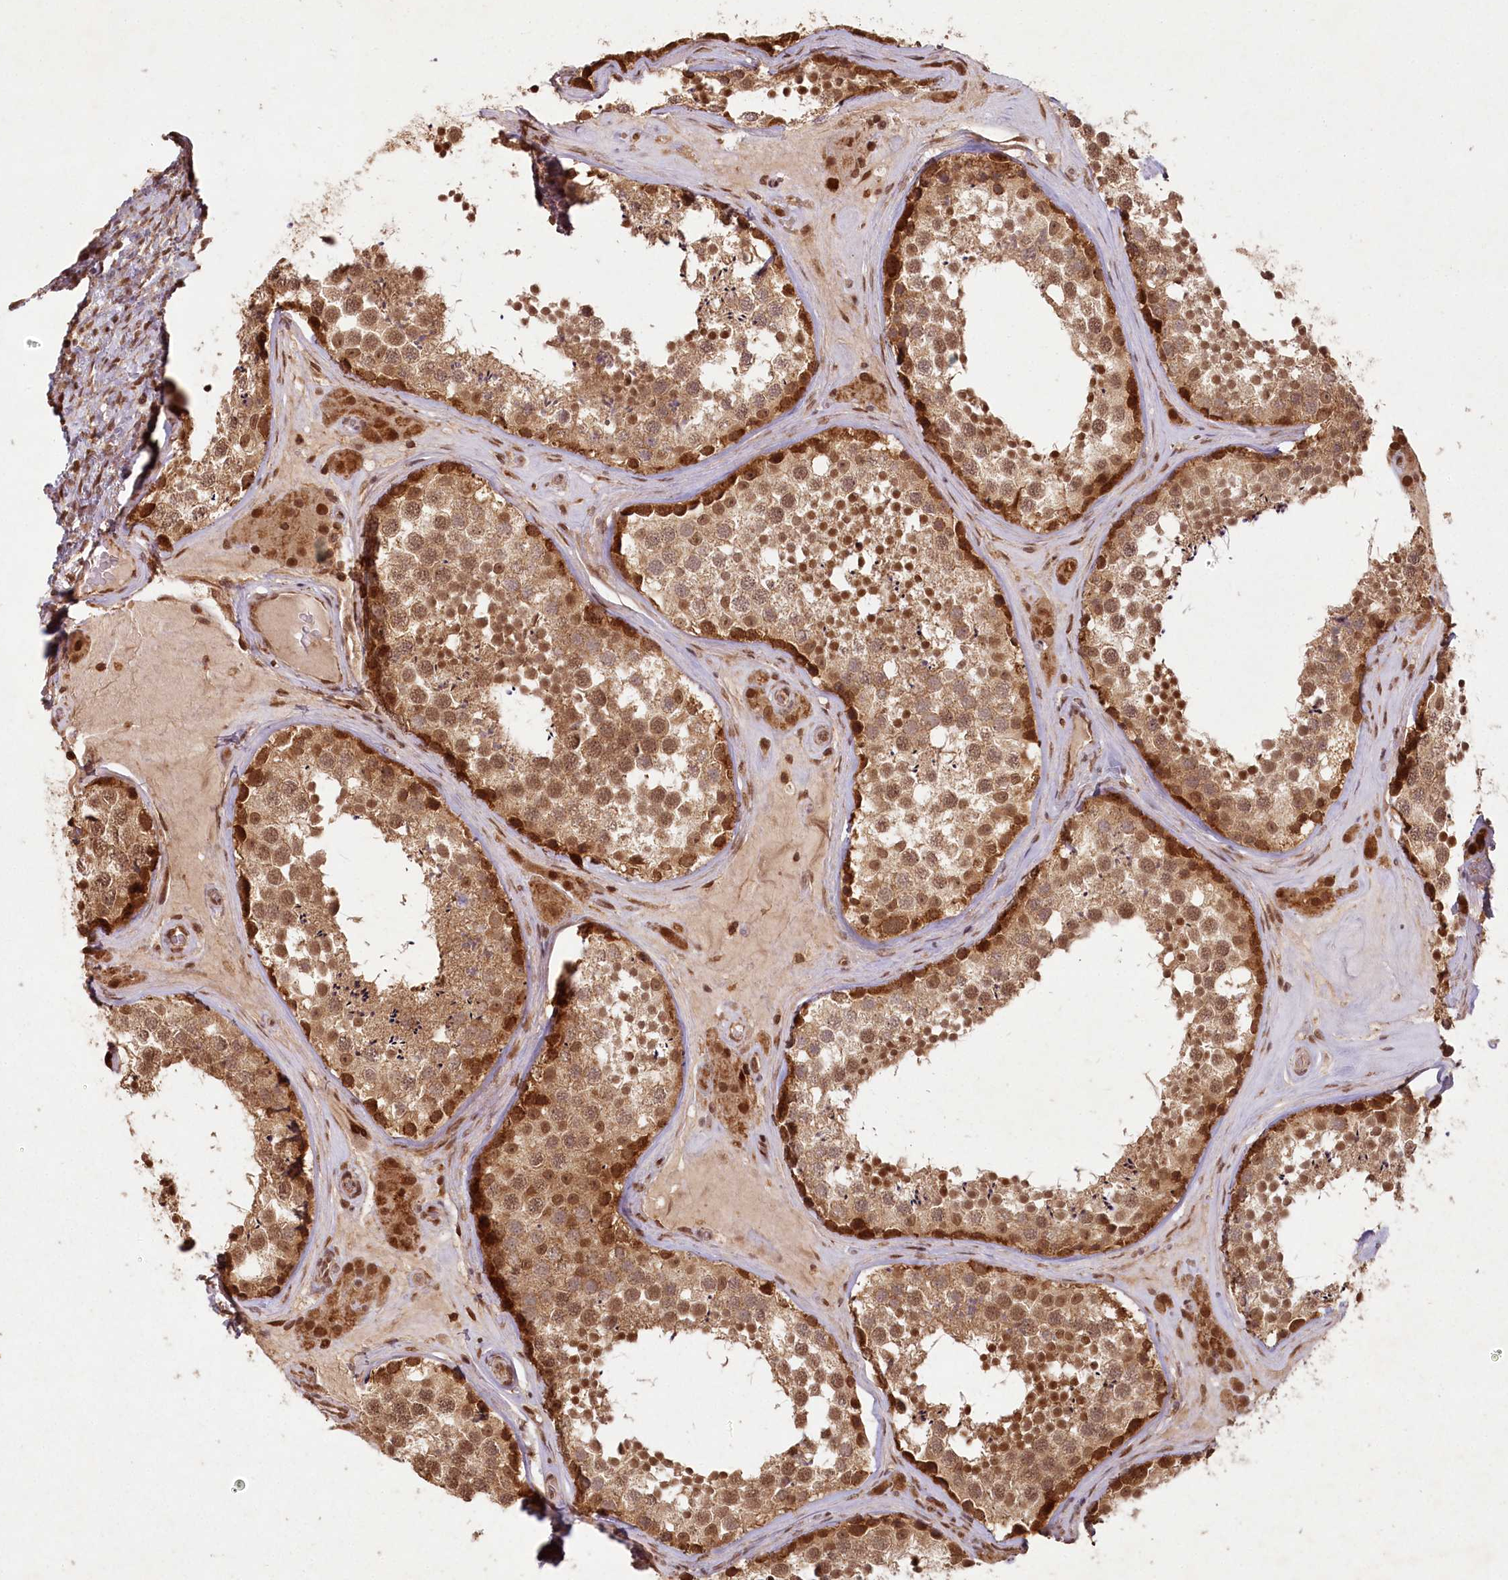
{"staining": {"intensity": "strong", "quantity": ">75%", "location": "cytoplasmic/membranous,nuclear"}, "tissue": "testis", "cell_type": "Cells in seminiferous ducts", "image_type": "normal", "snomed": [{"axis": "morphology", "description": "Normal tissue, NOS"}, {"axis": "topography", "description": "Testis"}], "caption": "High-power microscopy captured an immunohistochemistry (IHC) histopathology image of unremarkable testis, revealing strong cytoplasmic/membranous,nuclear staining in about >75% of cells in seminiferous ducts.", "gene": "MICU1", "patient": {"sex": "male", "age": 46}}